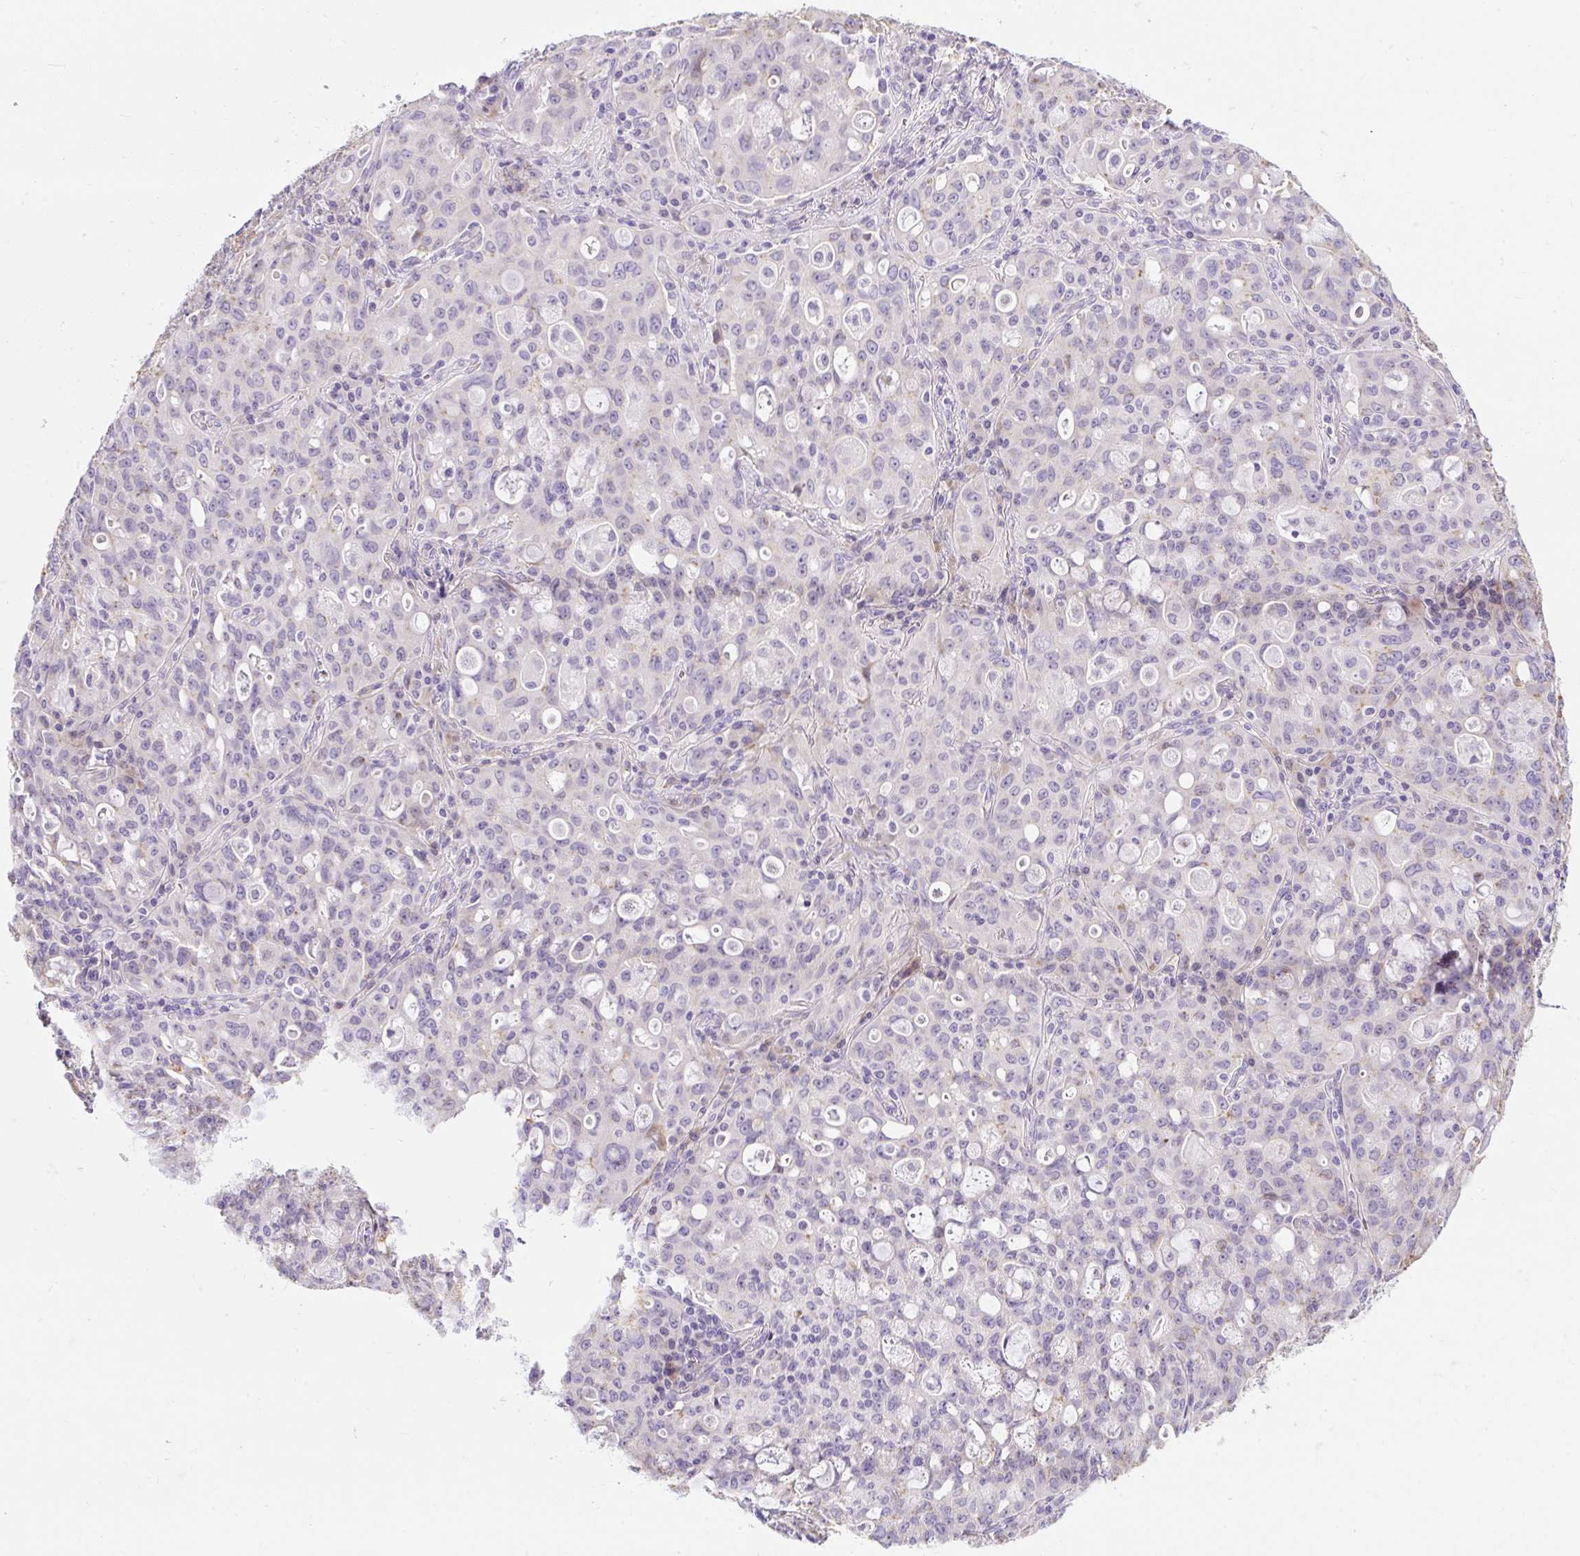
{"staining": {"intensity": "weak", "quantity": "<25%", "location": "cytoplasmic/membranous"}, "tissue": "lung cancer", "cell_type": "Tumor cells", "image_type": "cancer", "snomed": [{"axis": "morphology", "description": "Adenocarcinoma, NOS"}, {"axis": "topography", "description": "Lung"}], "caption": "Human lung cancer (adenocarcinoma) stained for a protein using immunohistochemistry (IHC) displays no staining in tumor cells.", "gene": "DTX4", "patient": {"sex": "female", "age": 44}}